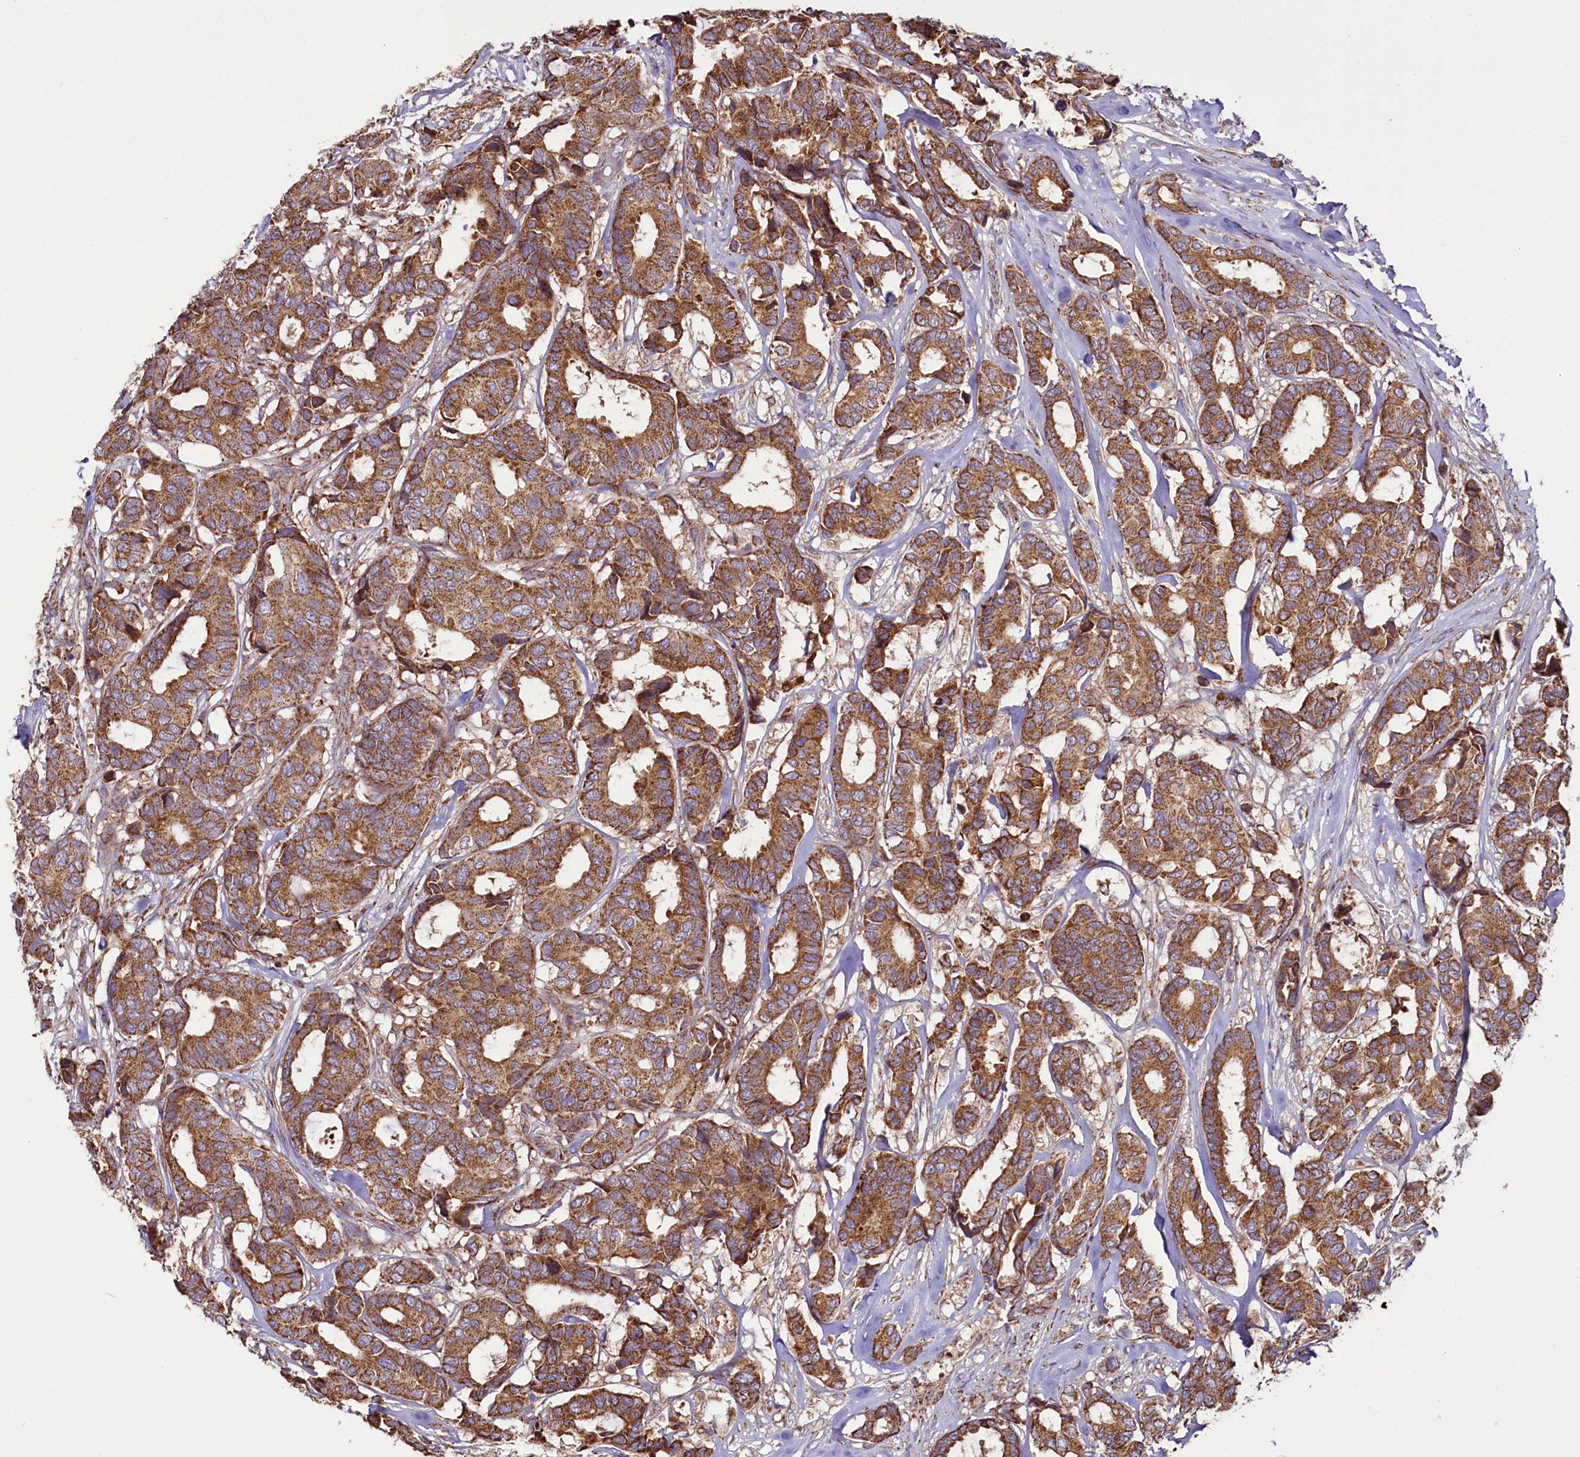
{"staining": {"intensity": "moderate", "quantity": ">75%", "location": "cytoplasmic/membranous"}, "tissue": "breast cancer", "cell_type": "Tumor cells", "image_type": "cancer", "snomed": [{"axis": "morphology", "description": "Duct carcinoma"}, {"axis": "topography", "description": "Breast"}], "caption": "Human breast cancer (intraductal carcinoma) stained for a protein (brown) demonstrates moderate cytoplasmic/membranous positive staining in about >75% of tumor cells.", "gene": "NUDT15", "patient": {"sex": "female", "age": 87}}